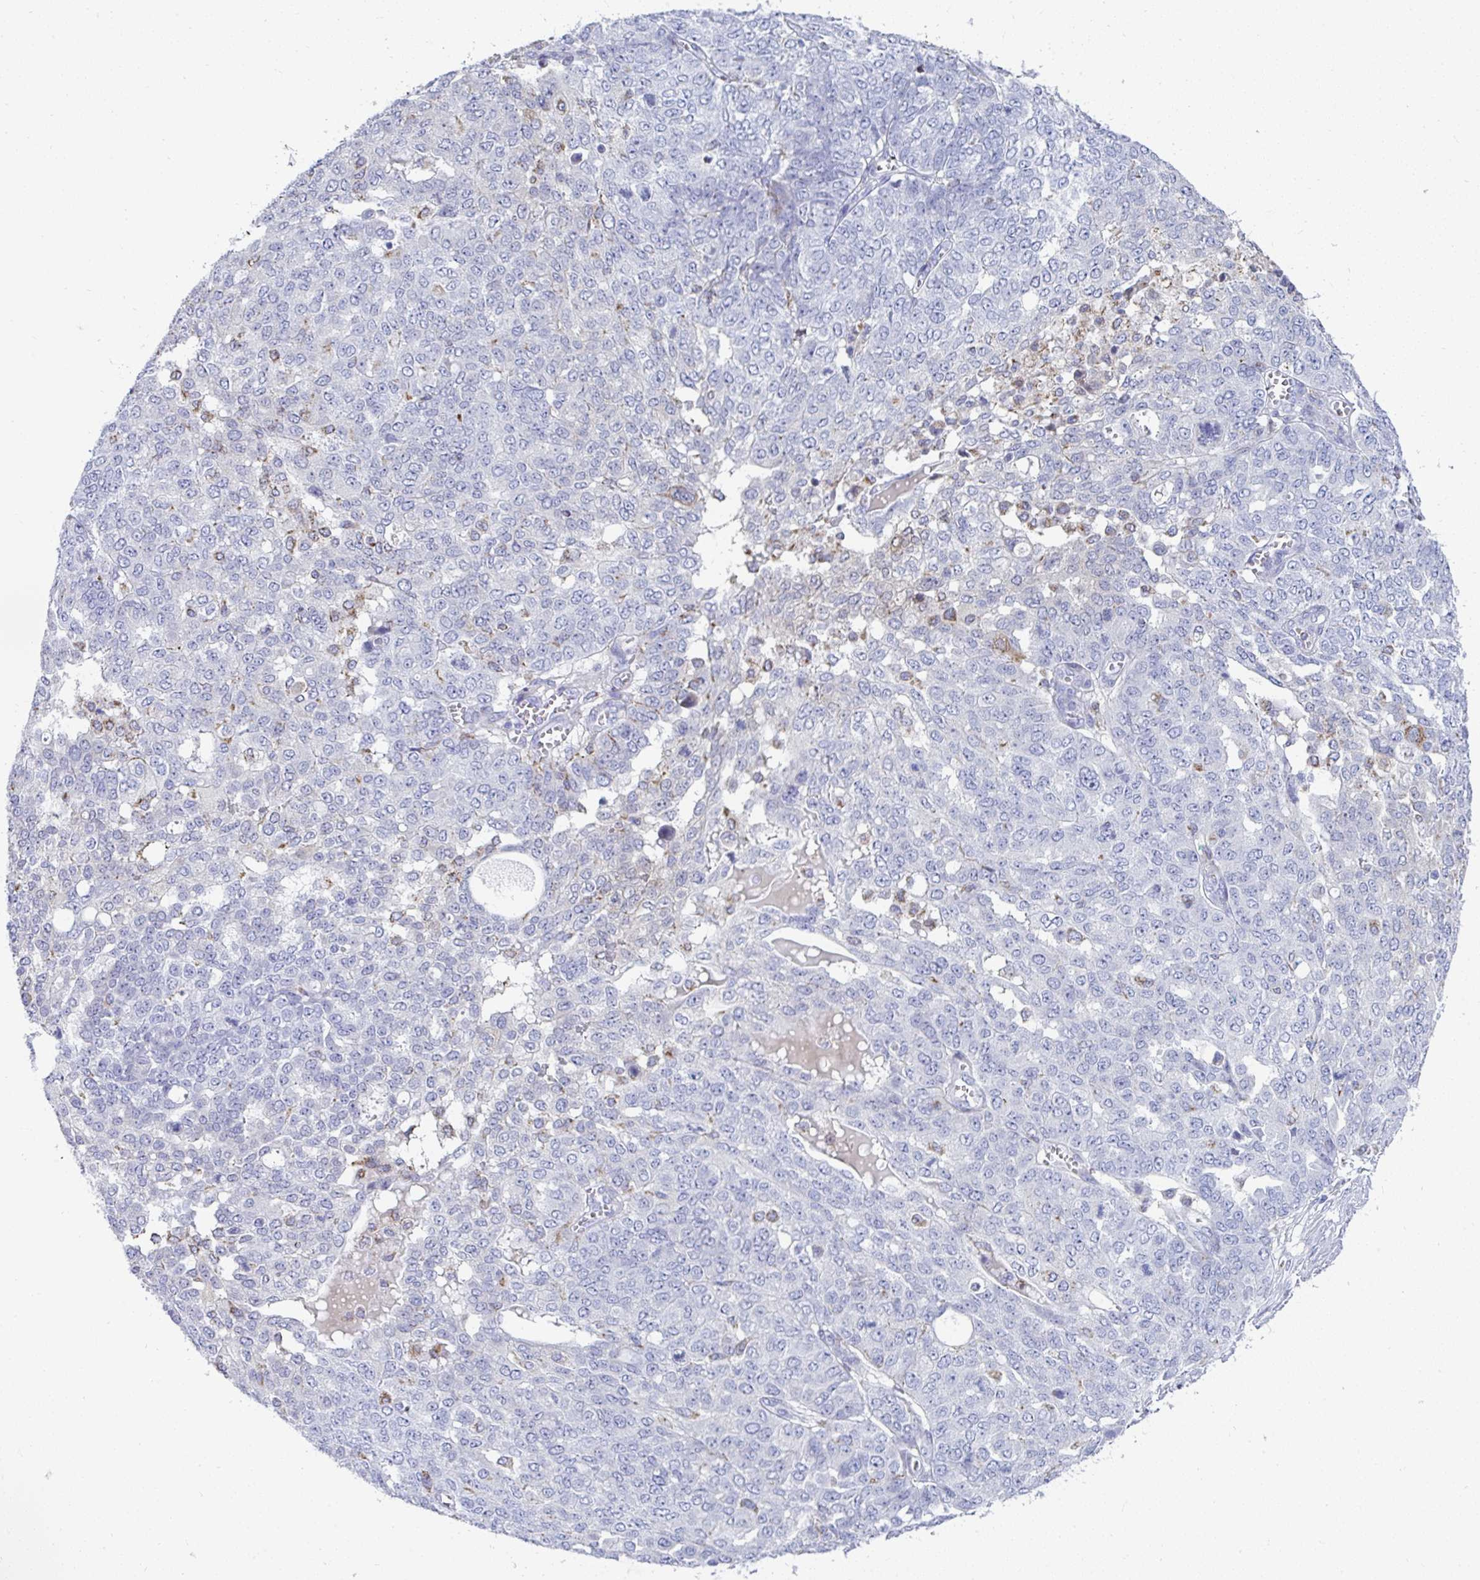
{"staining": {"intensity": "moderate", "quantity": "<25%", "location": "cytoplasmic/membranous"}, "tissue": "ovarian cancer", "cell_type": "Tumor cells", "image_type": "cancer", "snomed": [{"axis": "morphology", "description": "Cystadenocarcinoma, serous, NOS"}, {"axis": "topography", "description": "Soft tissue"}, {"axis": "topography", "description": "Ovary"}], "caption": "The photomicrograph reveals a brown stain indicating the presence of a protein in the cytoplasmic/membranous of tumor cells in serous cystadenocarcinoma (ovarian).", "gene": "MGAM2", "patient": {"sex": "female", "age": 57}}